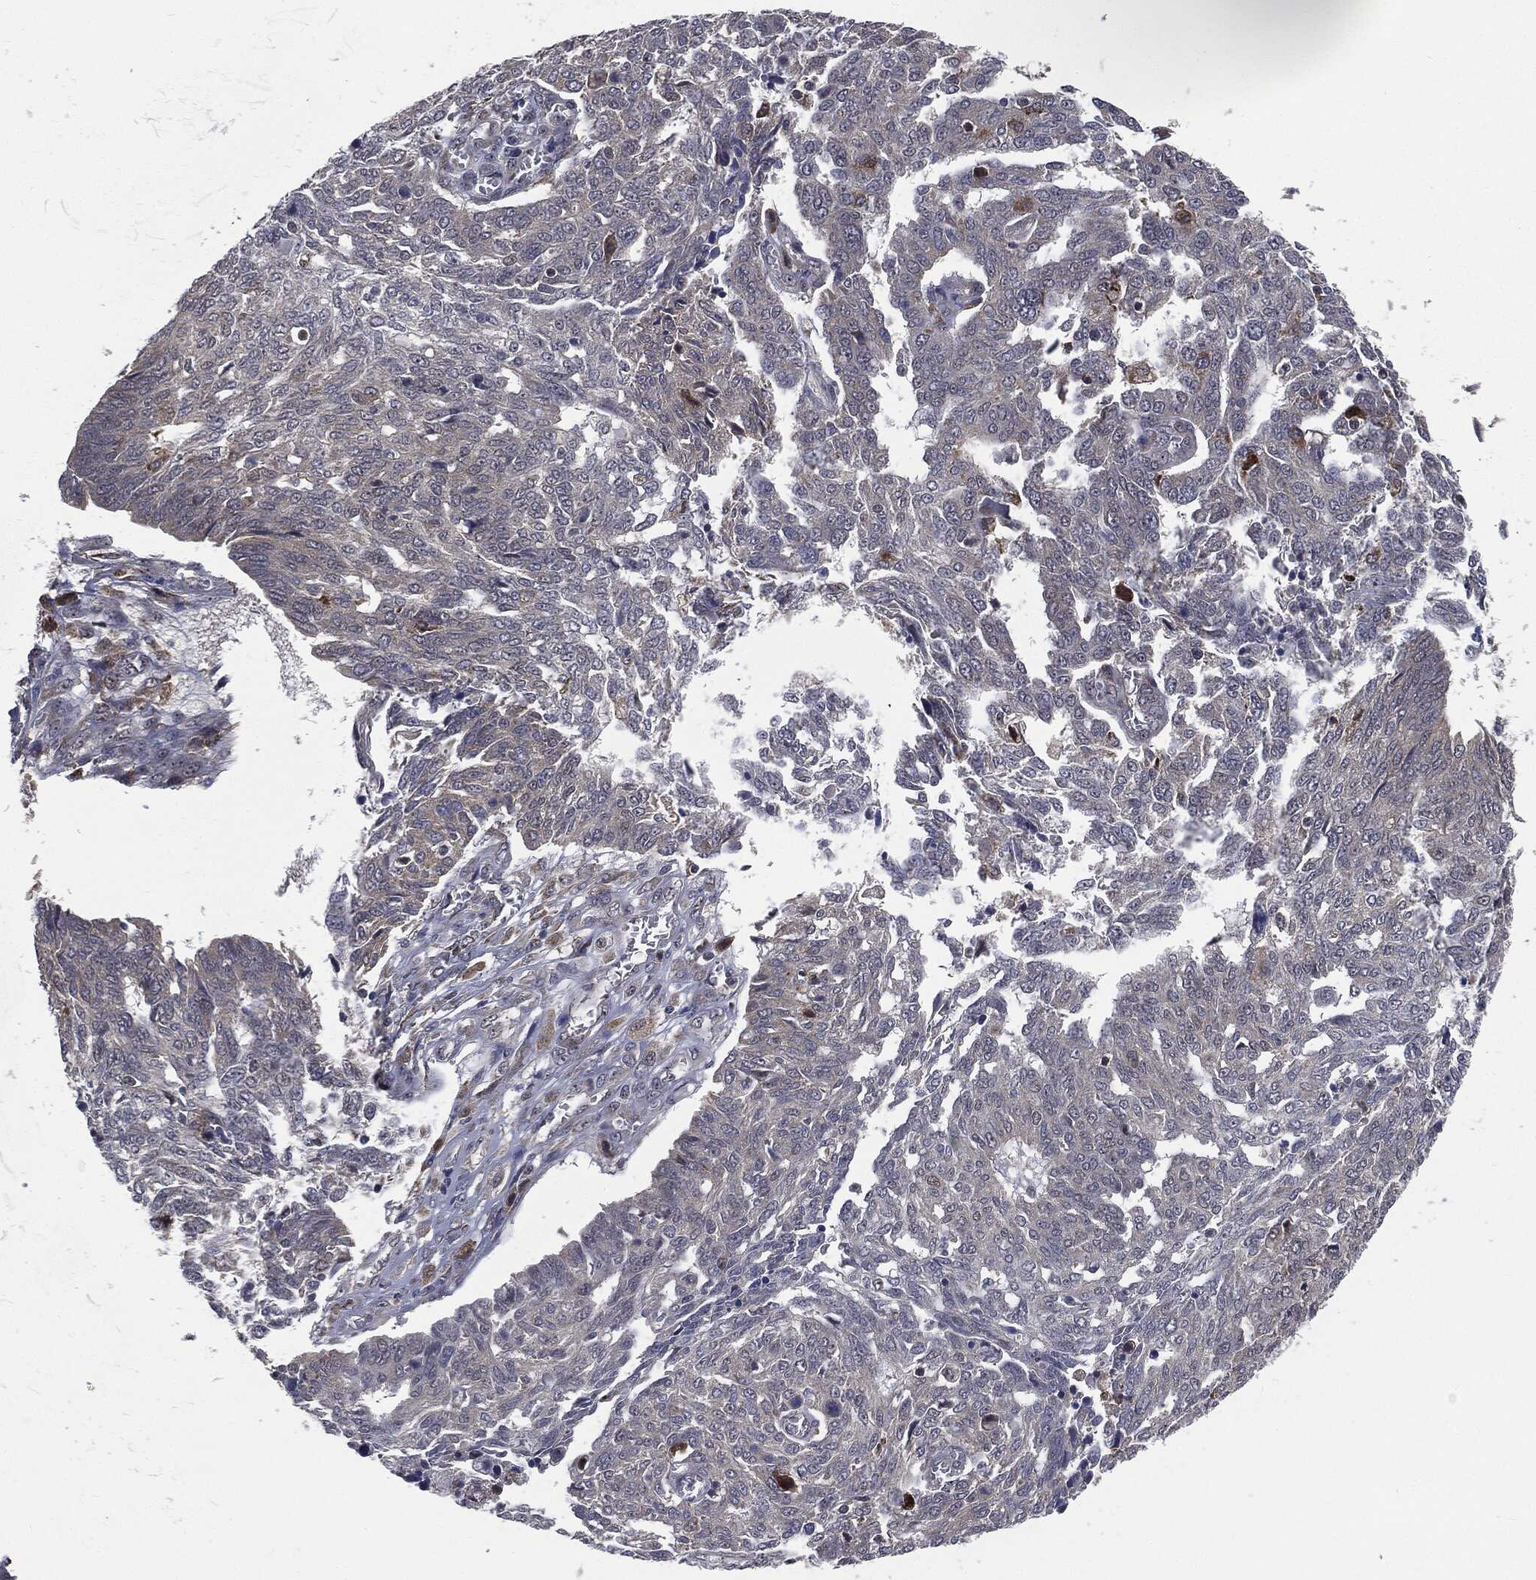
{"staining": {"intensity": "negative", "quantity": "none", "location": "none"}, "tissue": "ovarian cancer", "cell_type": "Tumor cells", "image_type": "cancer", "snomed": [{"axis": "morphology", "description": "Cystadenocarcinoma, serous, NOS"}, {"axis": "topography", "description": "Ovary"}], "caption": "Human ovarian cancer (serous cystadenocarcinoma) stained for a protein using IHC reveals no expression in tumor cells.", "gene": "TRMT1L", "patient": {"sex": "female", "age": 67}}